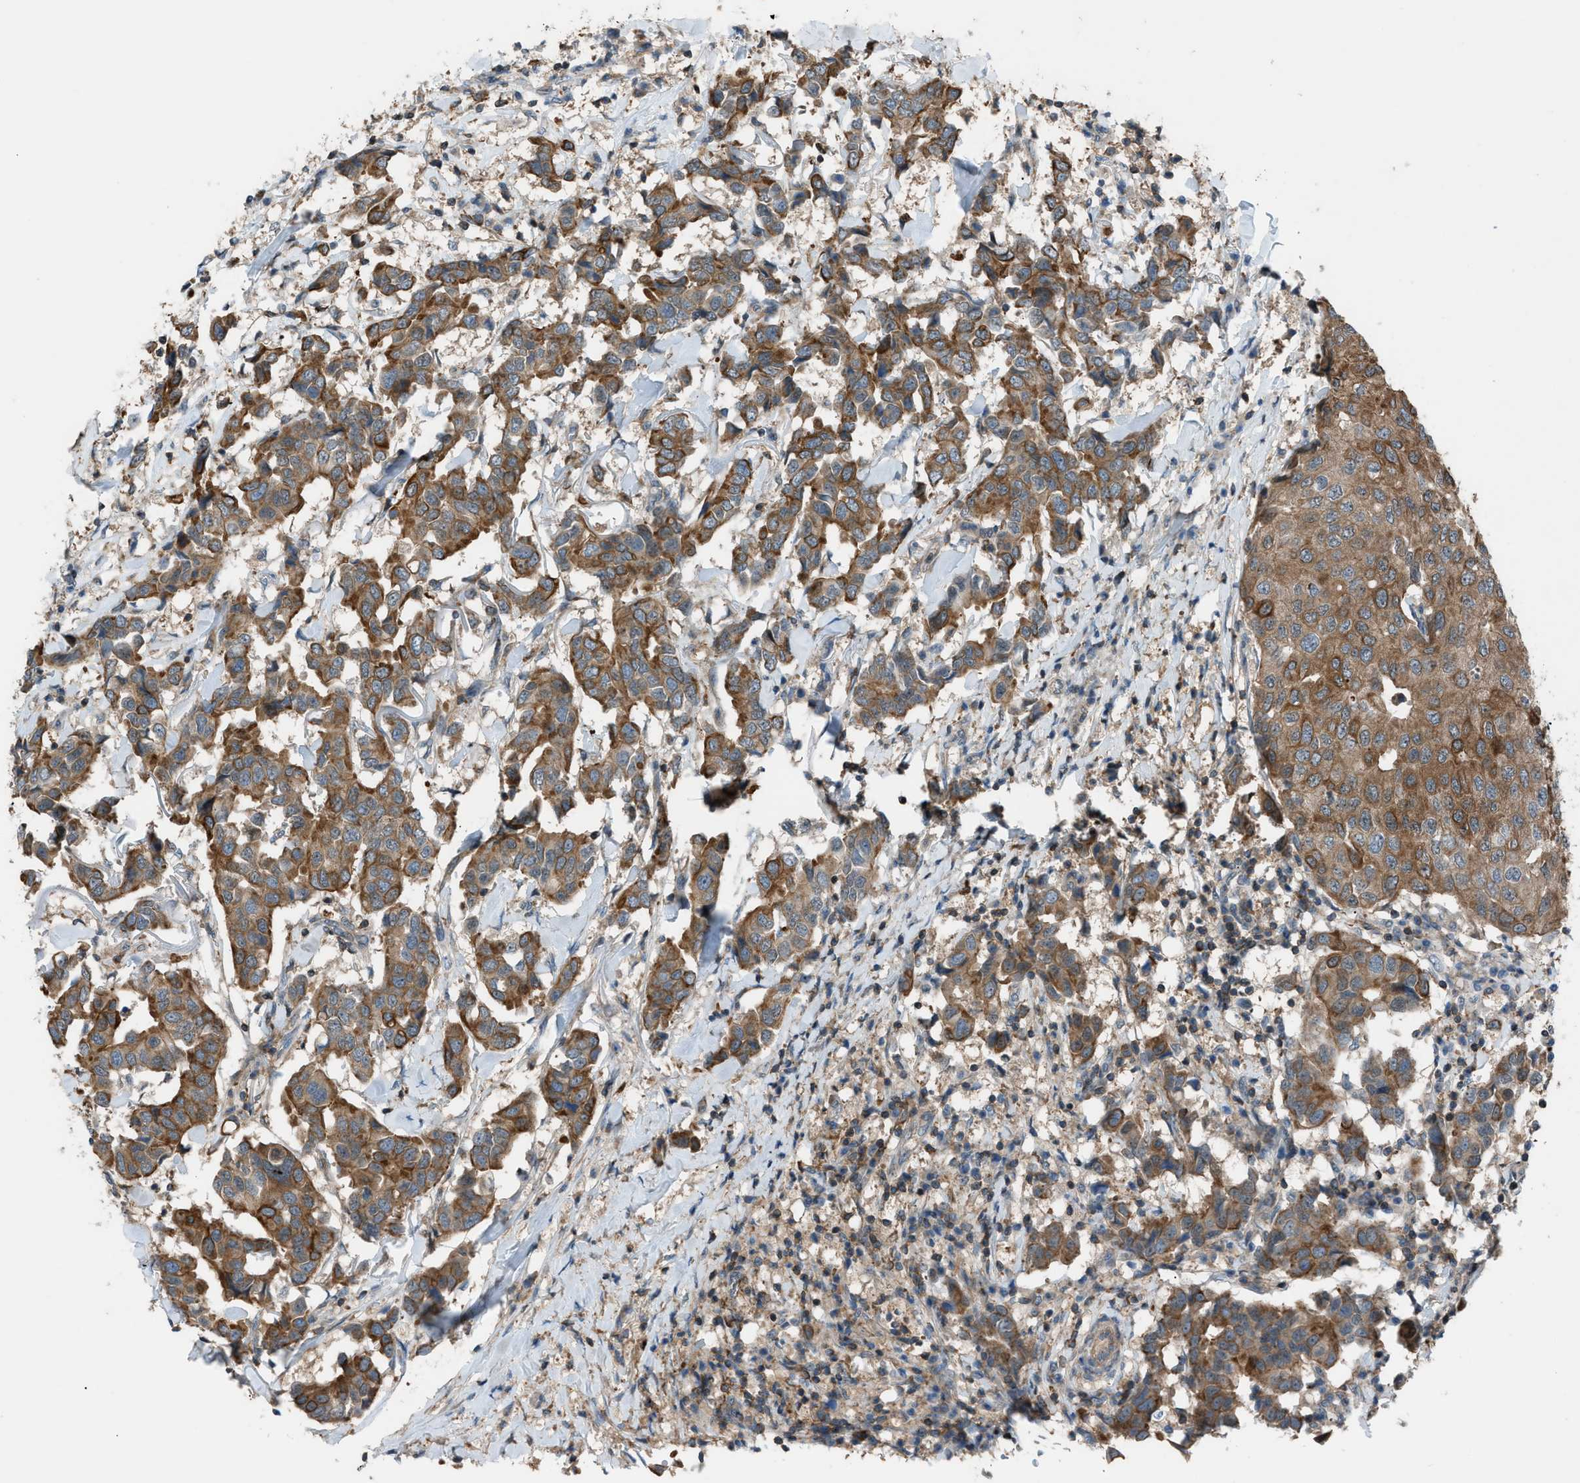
{"staining": {"intensity": "moderate", "quantity": ">75%", "location": "cytoplasmic/membranous"}, "tissue": "breast cancer", "cell_type": "Tumor cells", "image_type": "cancer", "snomed": [{"axis": "morphology", "description": "Duct carcinoma"}, {"axis": "topography", "description": "Breast"}], "caption": "This image demonstrates immunohistochemistry staining of intraductal carcinoma (breast), with medium moderate cytoplasmic/membranous staining in approximately >75% of tumor cells.", "gene": "DYRK1A", "patient": {"sex": "female", "age": 80}}